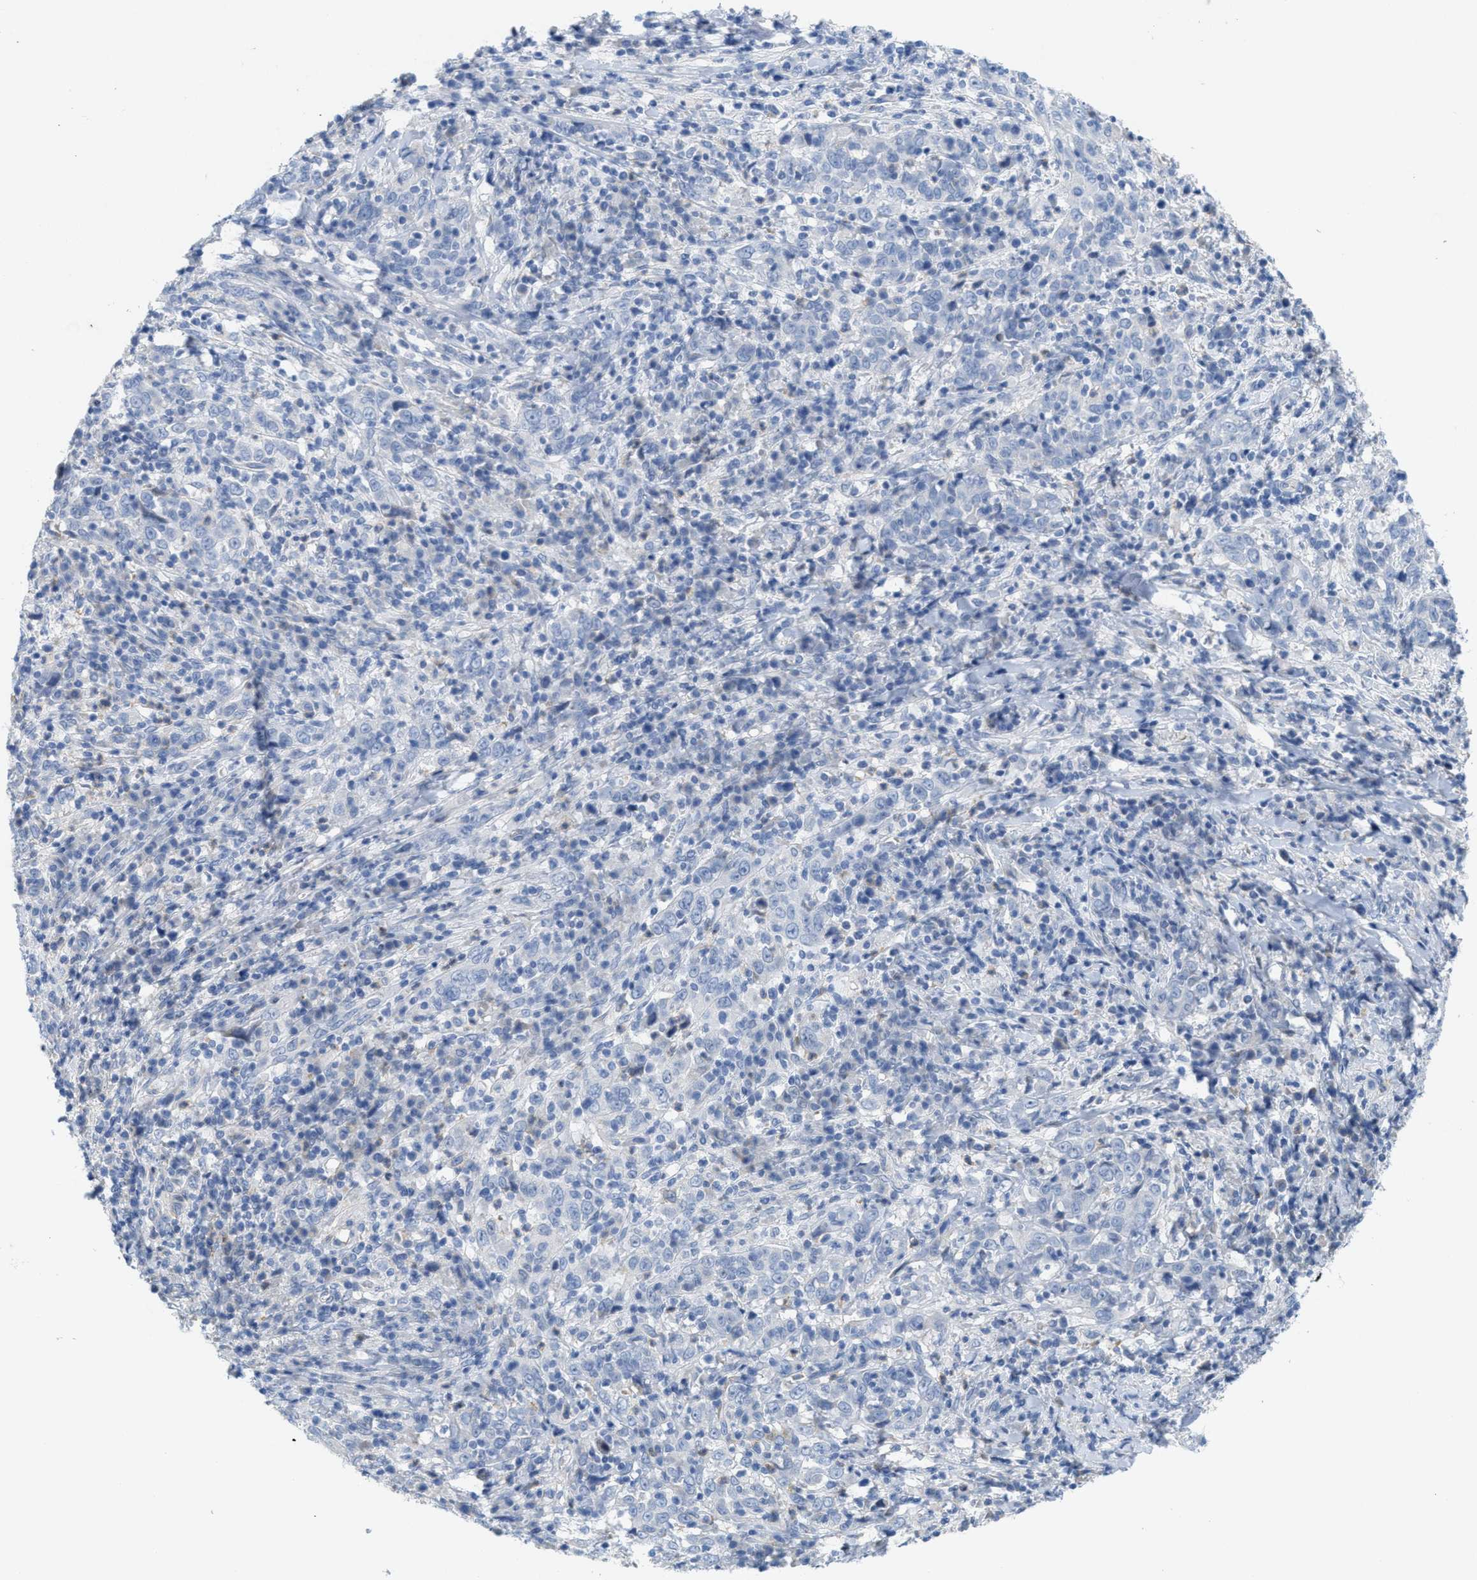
{"staining": {"intensity": "negative", "quantity": "none", "location": "none"}, "tissue": "cervical cancer", "cell_type": "Tumor cells", "image_type": "cancer", "snomed": [{"axis": "morphology", "description": "Squamous cell carcinoma, NOS"}, {"axis": "topography", "description": "Cervix"}], "caption": "The IHC micrograph has no significant staining in tumor cells of cervical squamous cell carcinoma tissue.", "gene": "CPA2", "patient": {"sex": "female", "age": 46}}